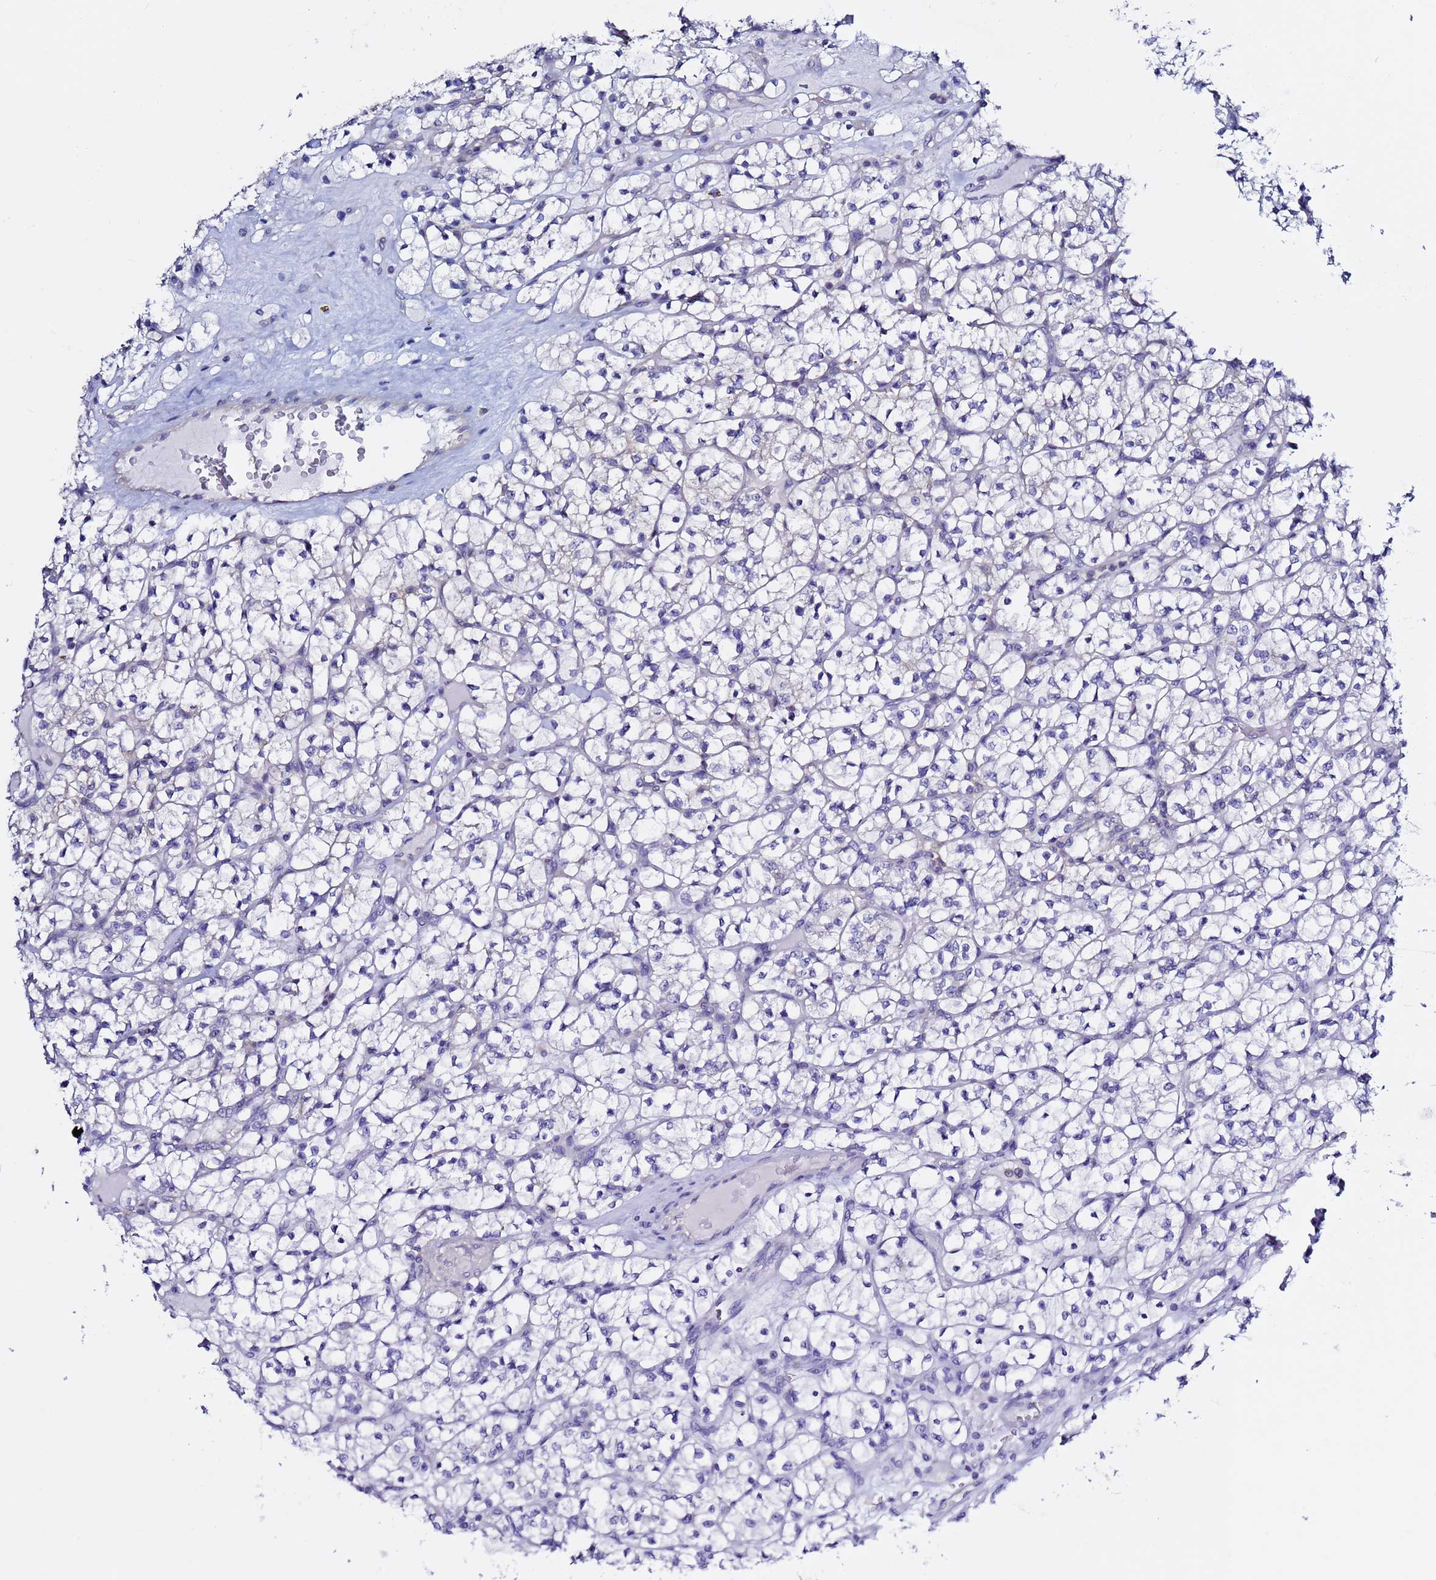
{"staining": {"intensity": "negative", "quantity": "none", "location": "none"}, "tissue": "renal cancer", "cell_type": "Tumor cells", "image_type": "cancer", "snomed": [{"axis": "morphology", "description": "Adenocarcinoma, NOS"}, {"axis": "topography", "description": "Kidney"}], "caption": "Tumor cells are negative for brown protein staining in renal cancer (adenocarcinoma). (Stains: DAB (3,3'-diaminobenzidine) immunohistochemistry with hematoxylin counter stain, Microscopy: brightfield microscopy at high magnification).", "gene": "LENG1", "patient": {"sex": "female", "age": 64}}